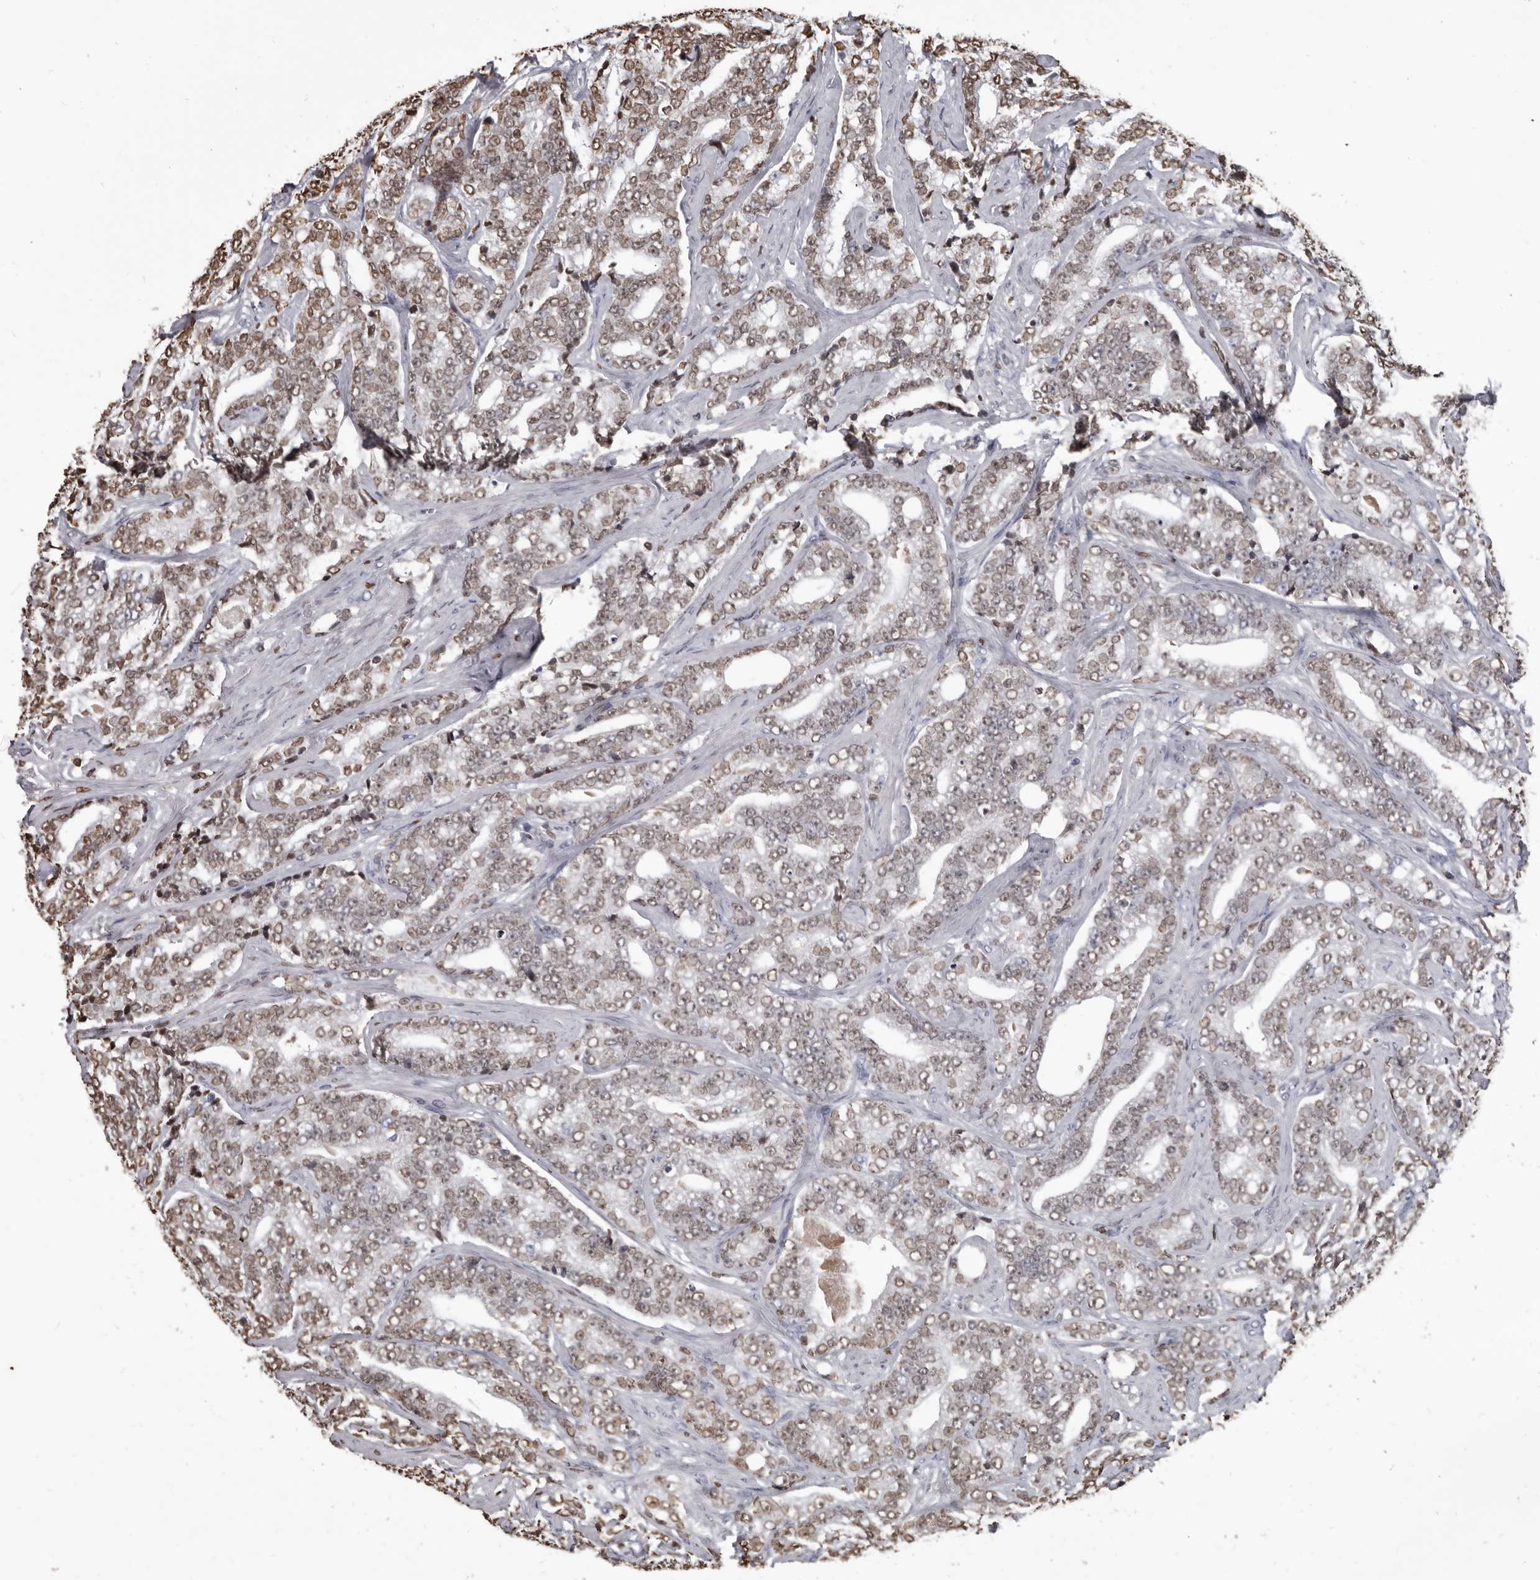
{"staining": {"intensity": "moderate", "quantity": ">75%", "location": "nuclear"}, "tissue": "prostate cancer", "cell_type": "Tumor cells", "image_type": "cancer", "snomed": [{"axis": "morphology", "description": "Adenocarcinoma, High grade"}, {"axis": "topography", "description": "Prostate and seminal vesicle, NOS"}], "caption": "Moderate nuclear positivity for a protein is seen in about >75% of tumor cells of prostate cancer (adenocarcinoma (high-grade)) using immunohistochemistry.", "gene": "AHR", "patient": {"sex": "male", "age": 67}}